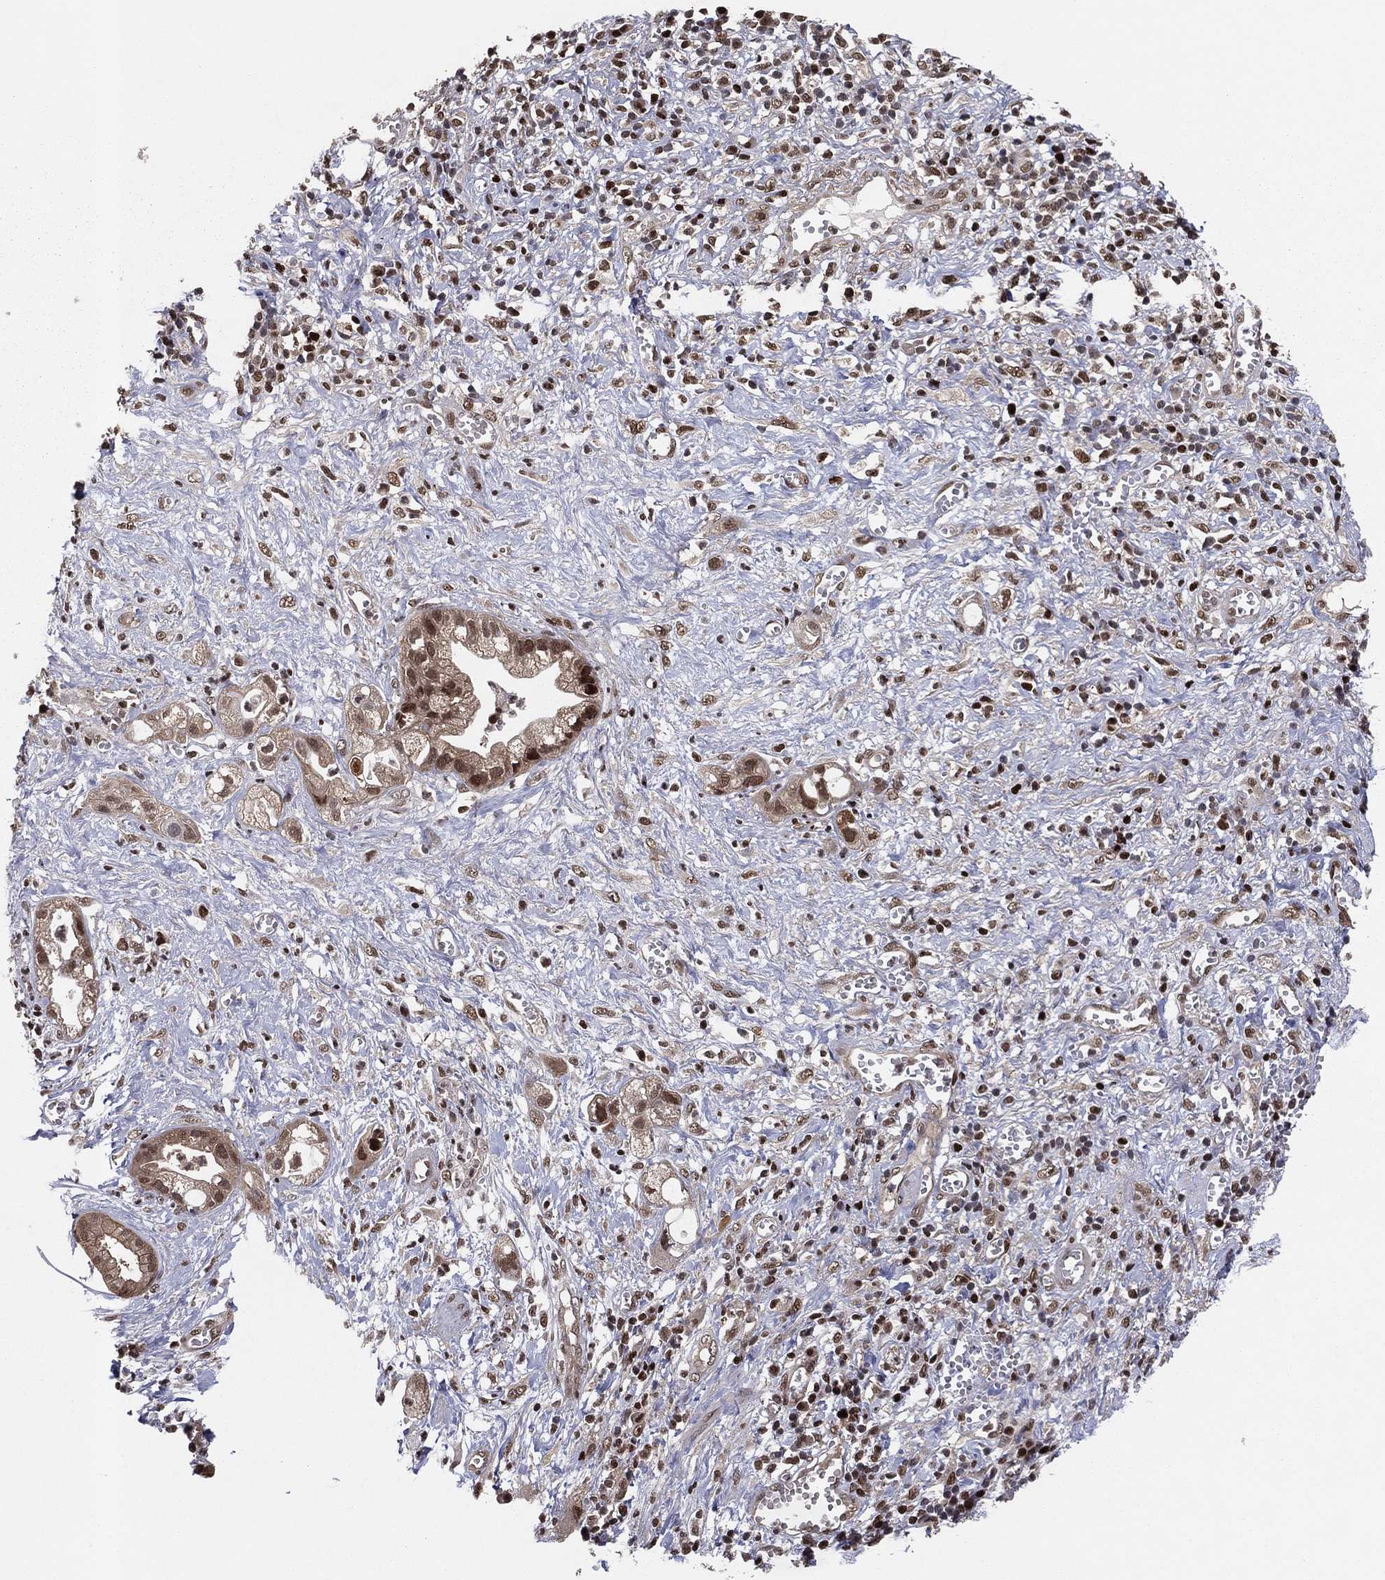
{"staining": {"intensity": "moderate", "quantity": ">75%", "location": "cytoplasmic/membranous,nuclear"}, "tissue": "pancreatic cancer", "cell_type": "Tumor cells", "image_type": "cancer", "snomed": [{"axis": "morphology", "description": "Adenocarcinoma, NOS"}, {"axis": "topography", "description": "Pancreas"}], "caption": "Immunohistochemistry (IHC) (DAB (3,3'-diaminobenzidine)) staining of human pancreatic adenocarcinoma exhibits moderate cytoplasmic/membranous and nuclear protein expression in about >75% of tumor cells.", "gene": "PSMA1", "patient": {"sex": "female", "age": 73}}